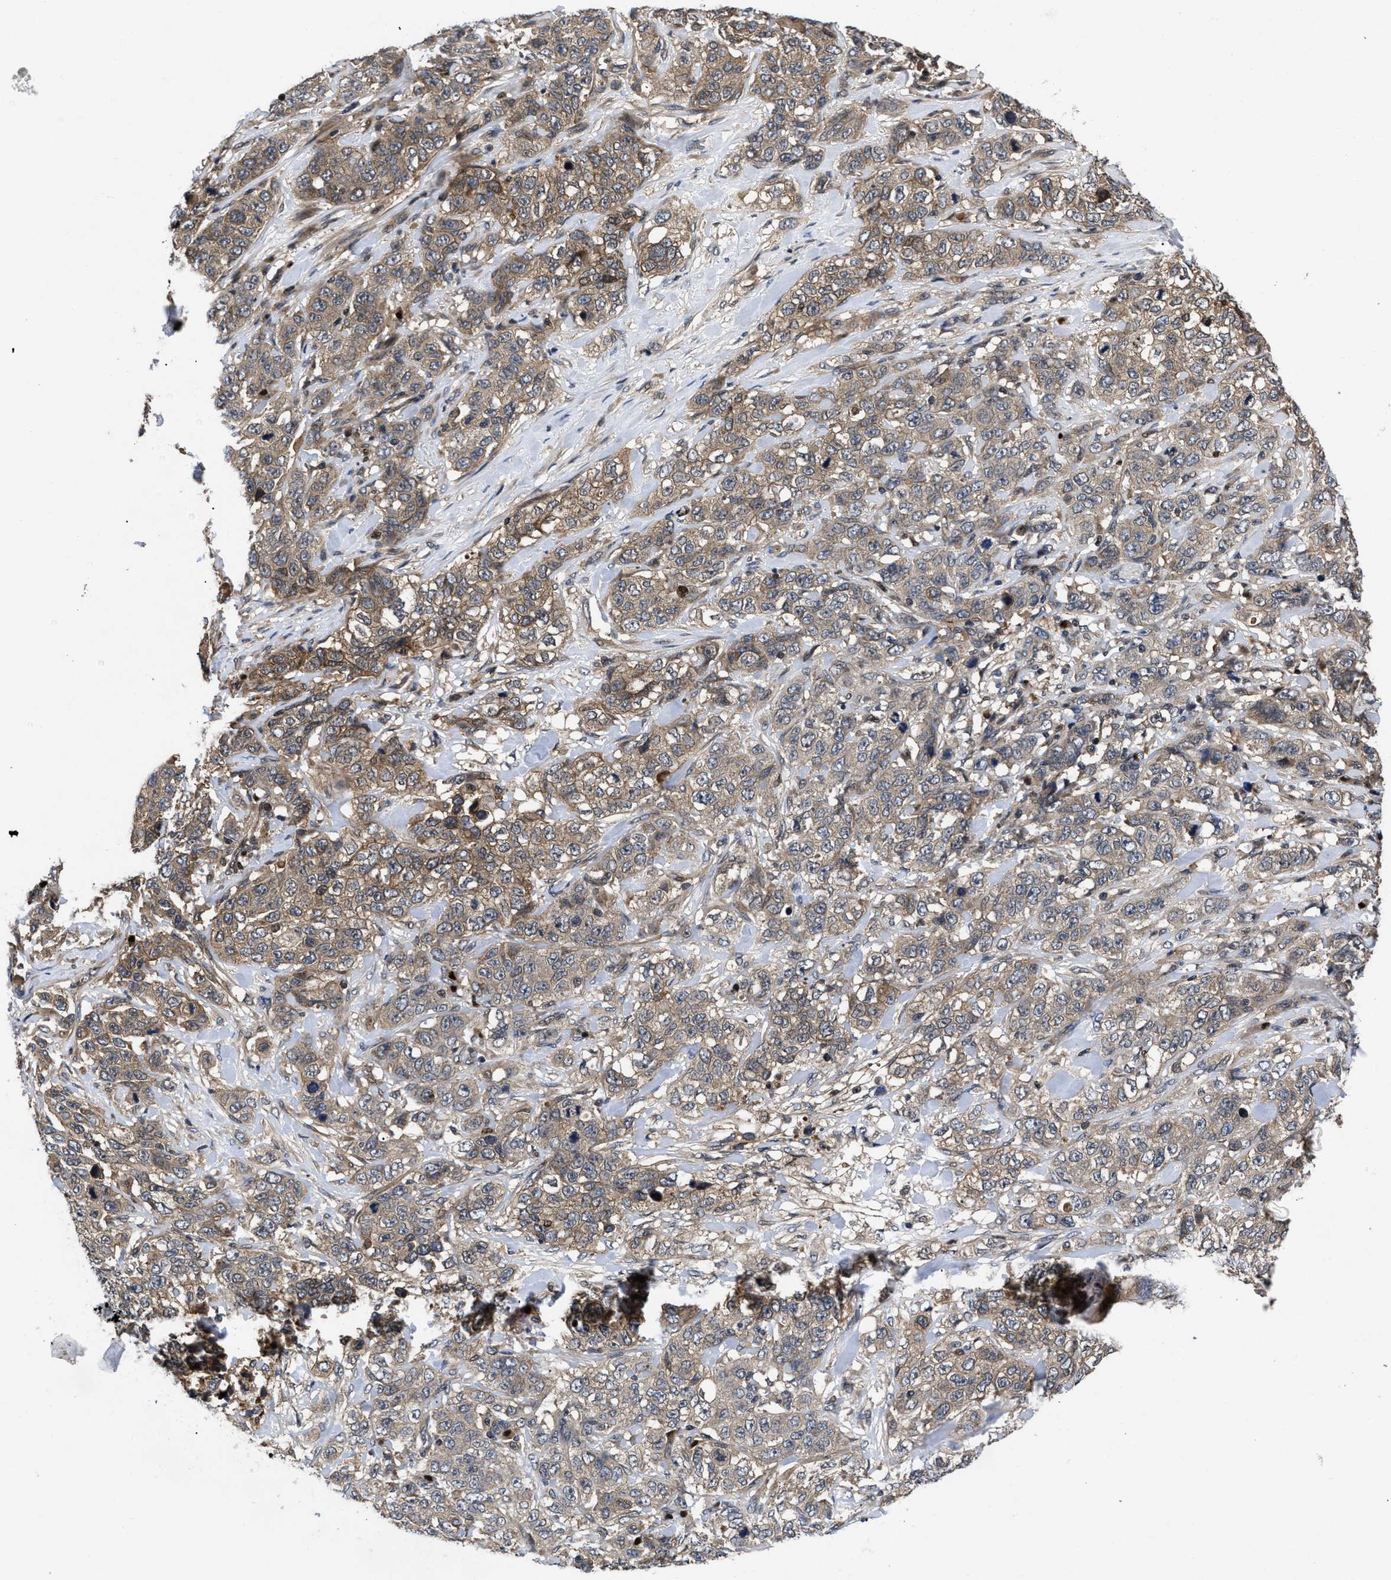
{"staining": {"intensity": "weak", "quantity": ">75%", "location": "cytoplasmic/membranous"}, "tissue": "stomach cancer", "cell_type": "Tumor cells", "image_type": "cancer", "snomed": [{"axis": "morphology", "description": "Adenocarcinoma, NOS"}, {"axis": "topography", "description": "Stomach"}], "caption": "About >75% of tumor cells in human stomach adenocarcinoma display weak cytoplasmic/membranous protein staining as visualized by brown immunohistochemical staining.", "gene": "FAM200A", "patient": {"sex": "male", "age": 48}}